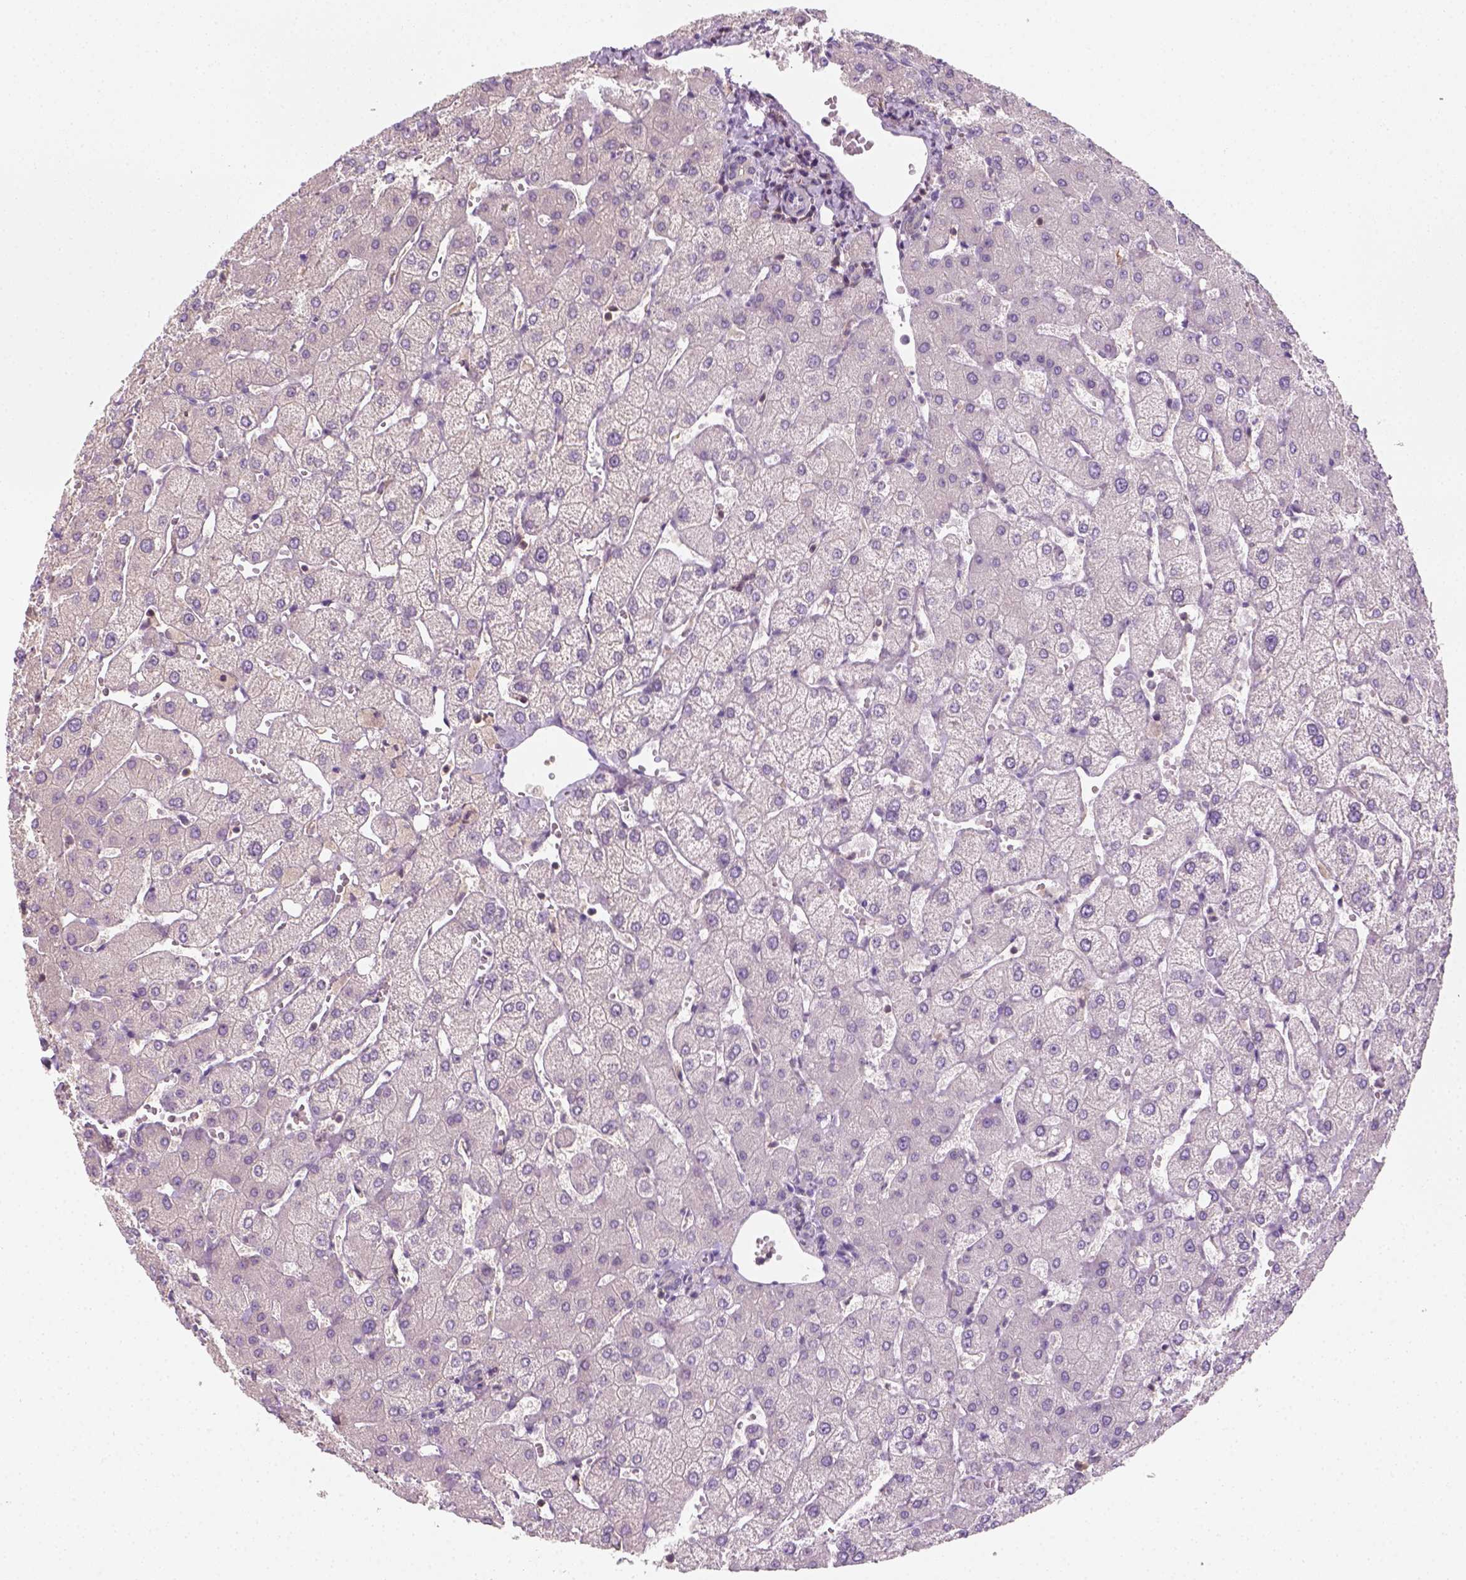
{"staining": {"intensity": "negative", "quantity": "none", "location": "none"}, "tissue": "liver", "cell_type": "Cholangiocytes", "image_type": "normal", "snomed": [{"axis": "morphology", "description": "Normal tissue, NOS"}, {"axis": "topography", "description": "Liver"}], "caption": "IHC micrograph of benign human liver stained for a protein (brown), which displays no positivity in cholangiocytes. (DAB immunohistochemistry, high magnification).", "gene": "EPHB1", "patient": {"sex": "female", "age": 54}}